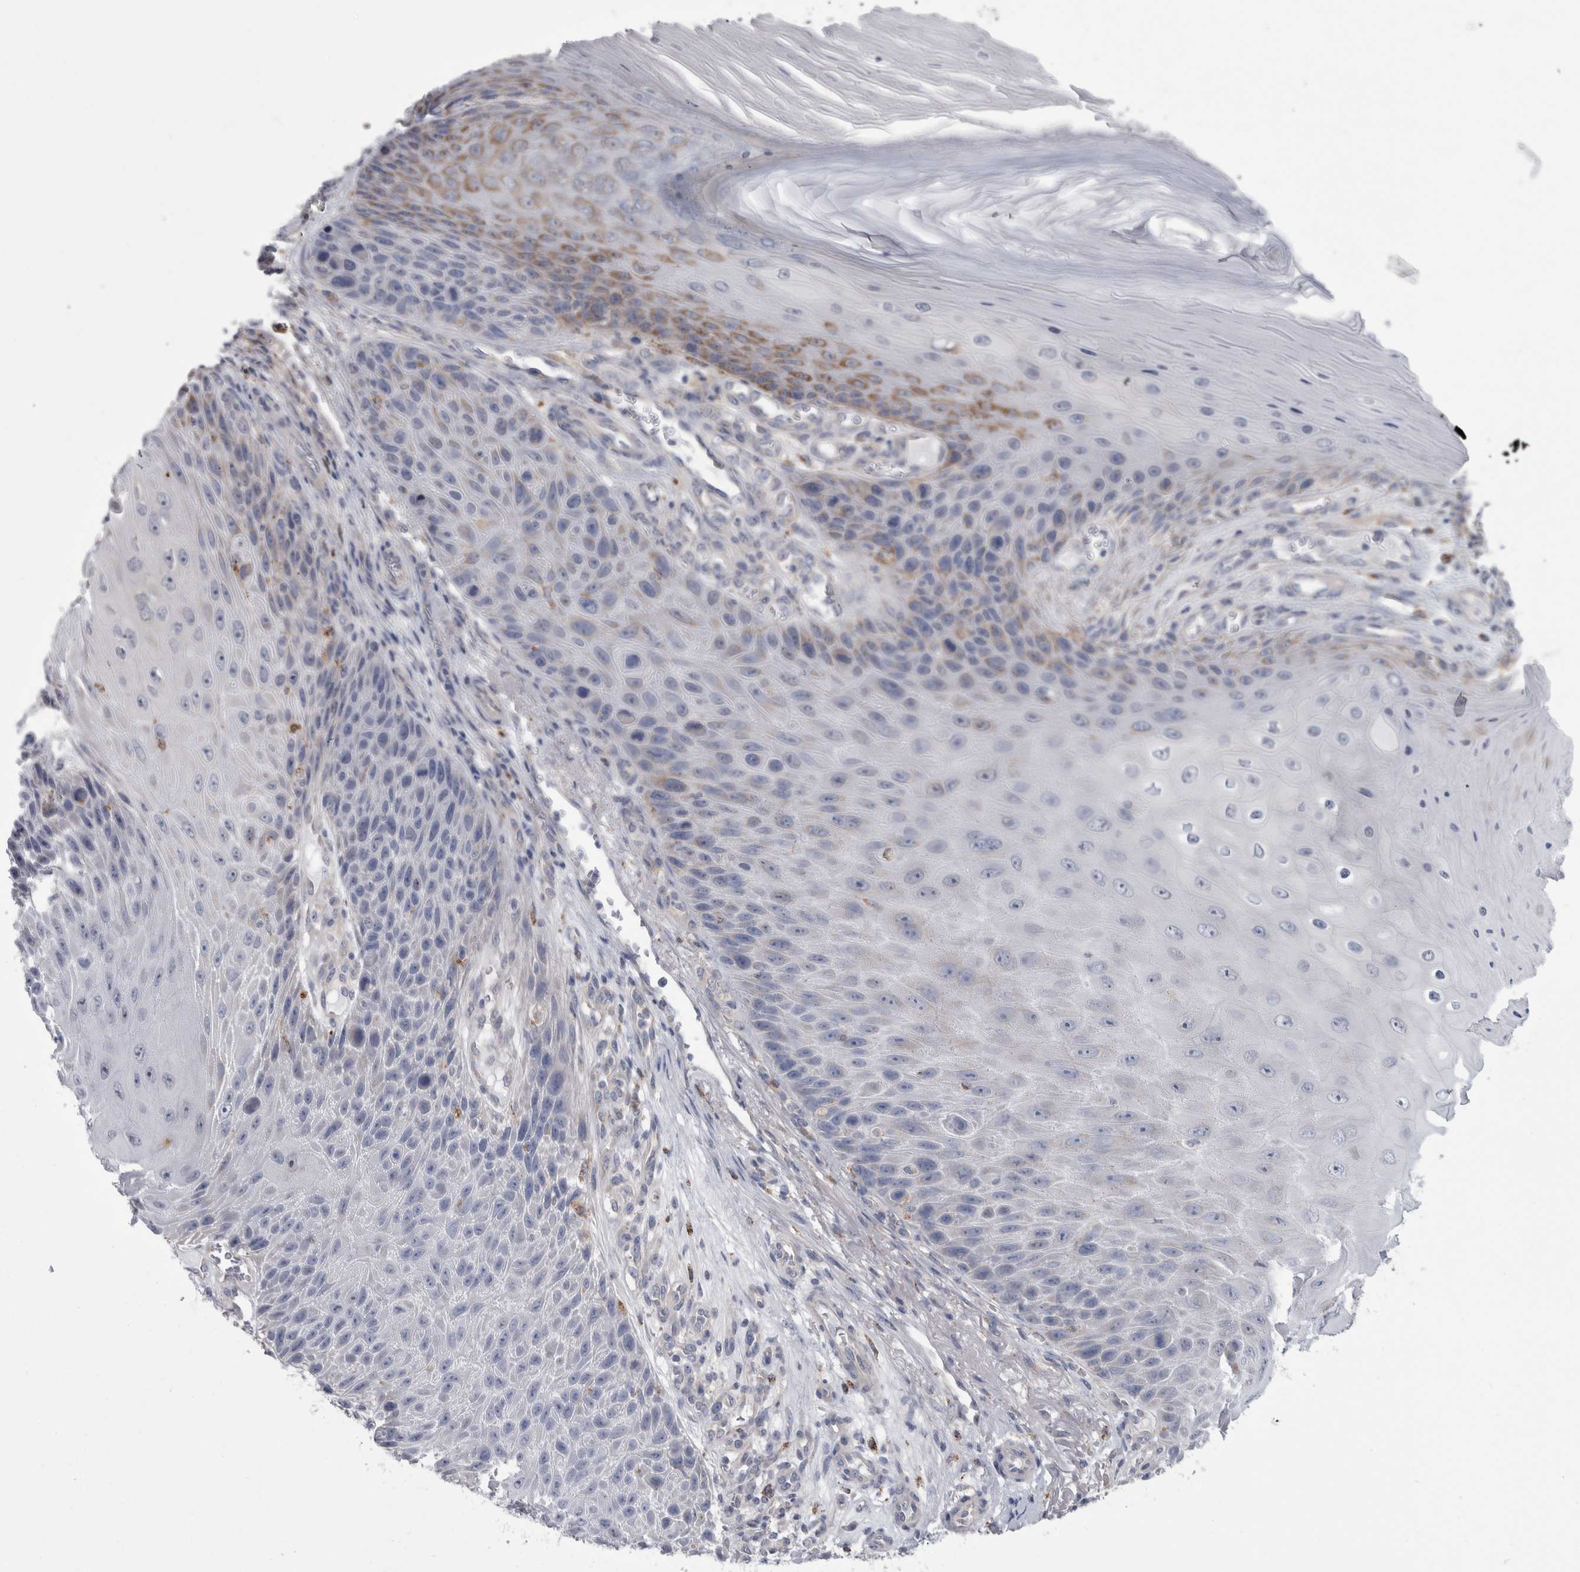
{"staining": {"intensity": "negative", "quantity": "none", "location": "none"}, "tissue": "skin cancer", "cell_type": "Tumor cells", "image_type": "cancer", "snomed": [{"axis": "morphology", "description": "Squamous cell carcinoma, NOS"}, {"axis": "topography", "description": "Skin"}], "caption": "Tumor cells are negative for brown protein staining in skin squamous cell carcinoma. (DAB immunohistochemistry with hematoxylin counter stain).", "gene": "GATM", "patient": {"sex": "female", "age": 88}}